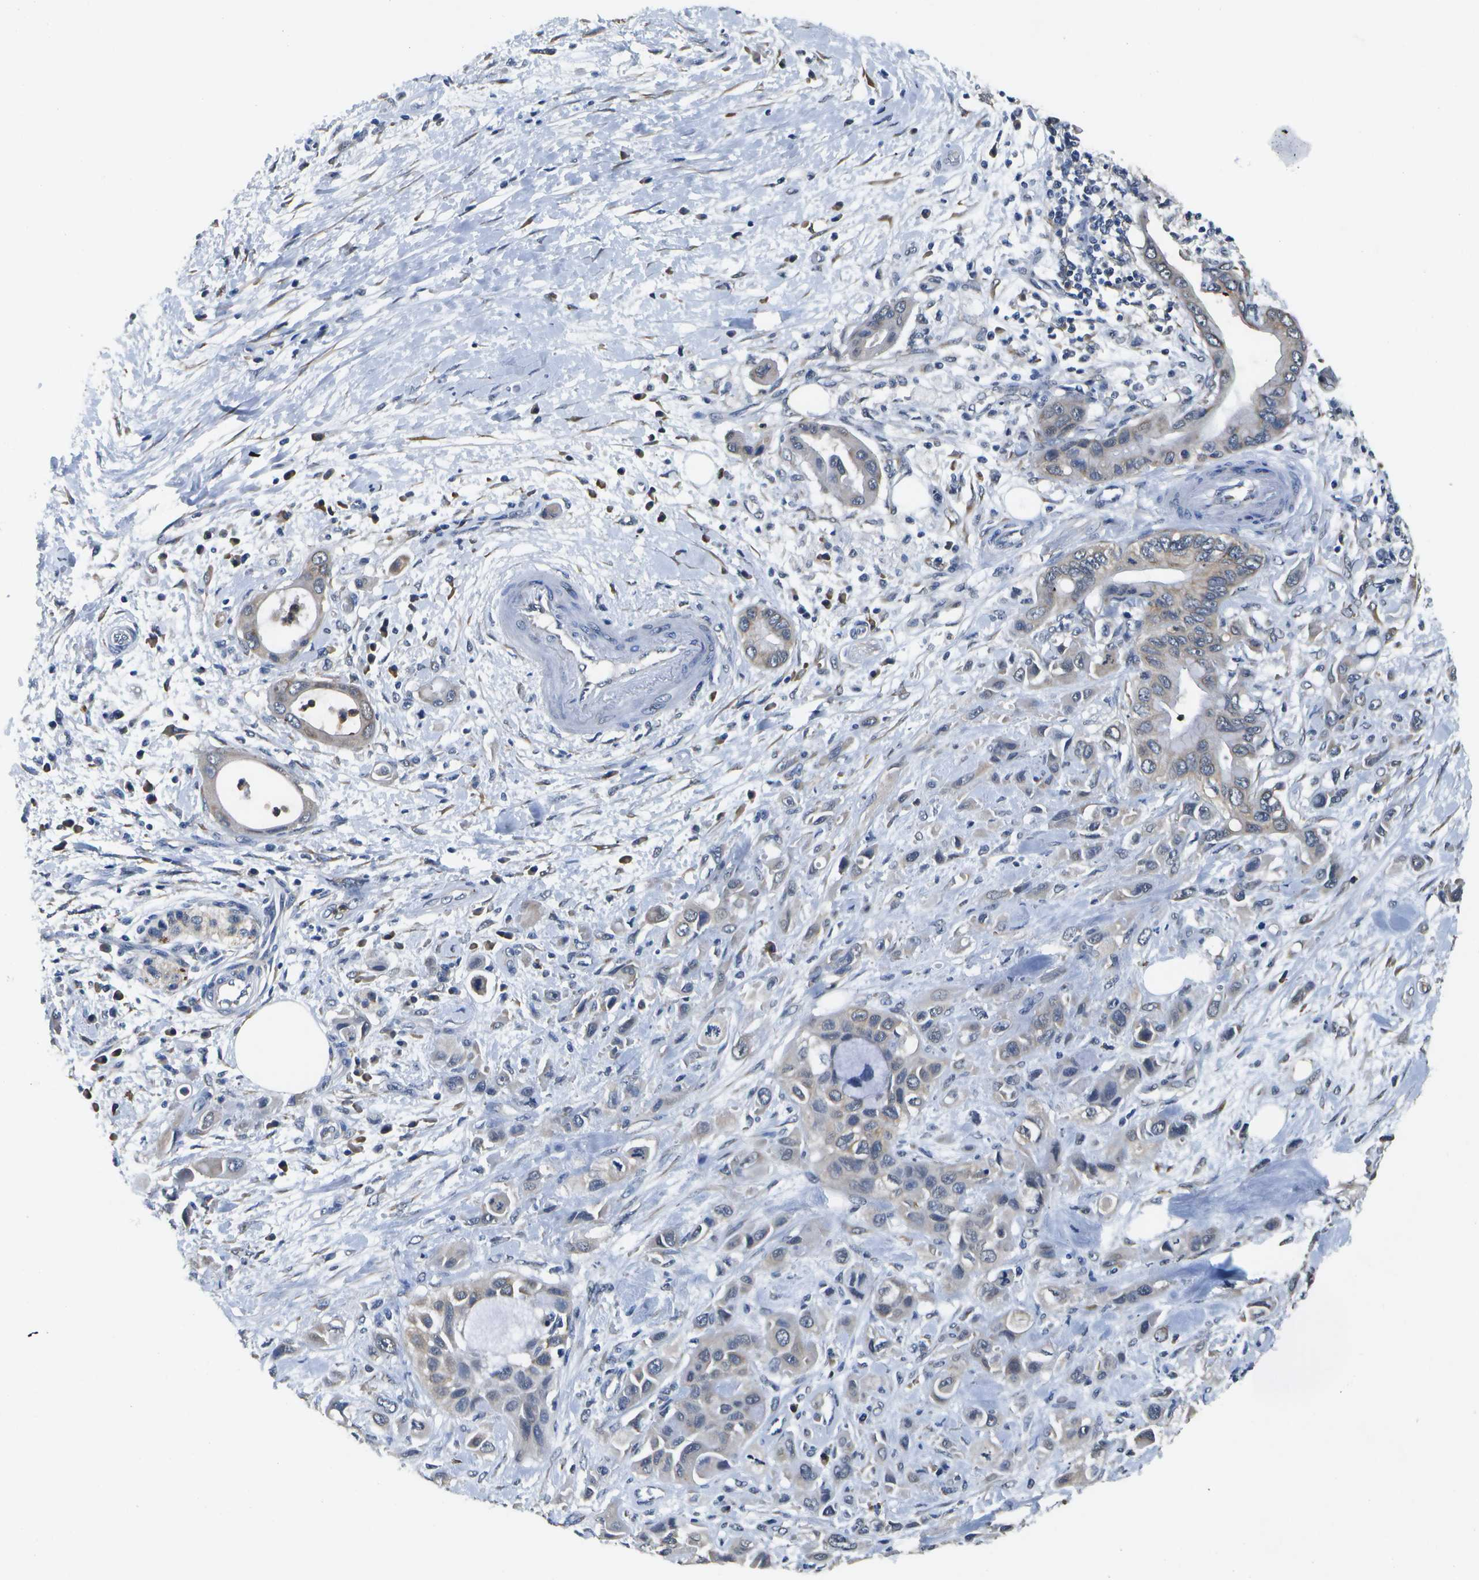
{"staining": {"intensity": "weak", "quantity": "<25%", "location": "cytoplasmic/membranous"}, "tissue": "pancreatic cancer", "cell_type": "Tumor cells", "image_type": "cancer", "snomed": [{"axis": "morphology", "description": "Adenocarcinoma, NOS"}, {"axis": "topography", "description": "Pancreas"}], "caption": "Image shows no significant protein staining in tumor cells of pancreatic cancer (adenocarcinoma).", "gene": "DSE", "patient": {"sex": "female", "age": 73}}